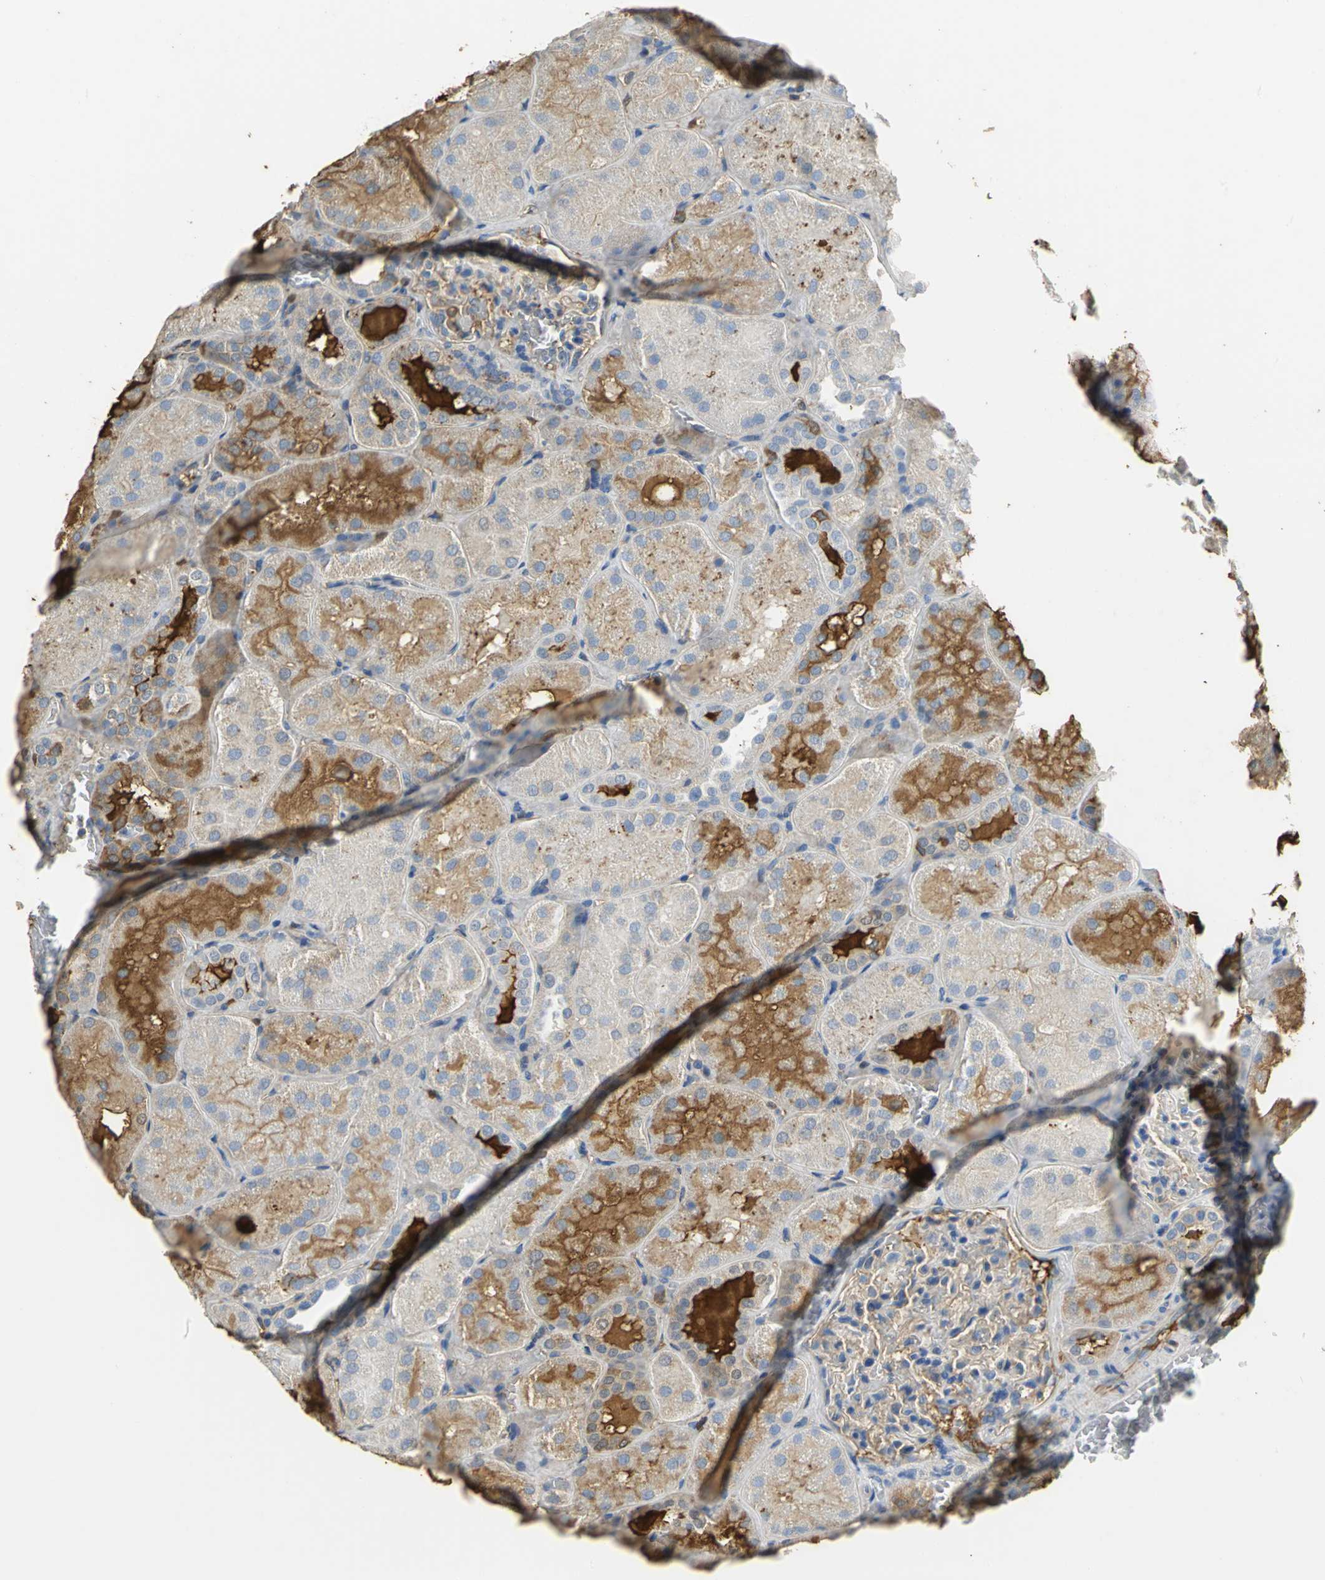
{"staining": {"intensity": "negative", "quantity": "none", "location": "none"}, "tissue": "kidney", "cell_type": "Cells in glomeruli", "image_type": "normal", "snomed": [{"axis": "morphology", "description": "Normal tissue, NOS"}, {"axis": "topography", "description": "Kidney"}], "caption": "Micrograph shows no protein positivity in cells in glomeruli of benign kidney. (DAB immunohistochemistry (IHC) visualized using brightfield microscopy, high magnification).", "gene": "GYG2", "patient": {"sex": "male", "age": 28}}